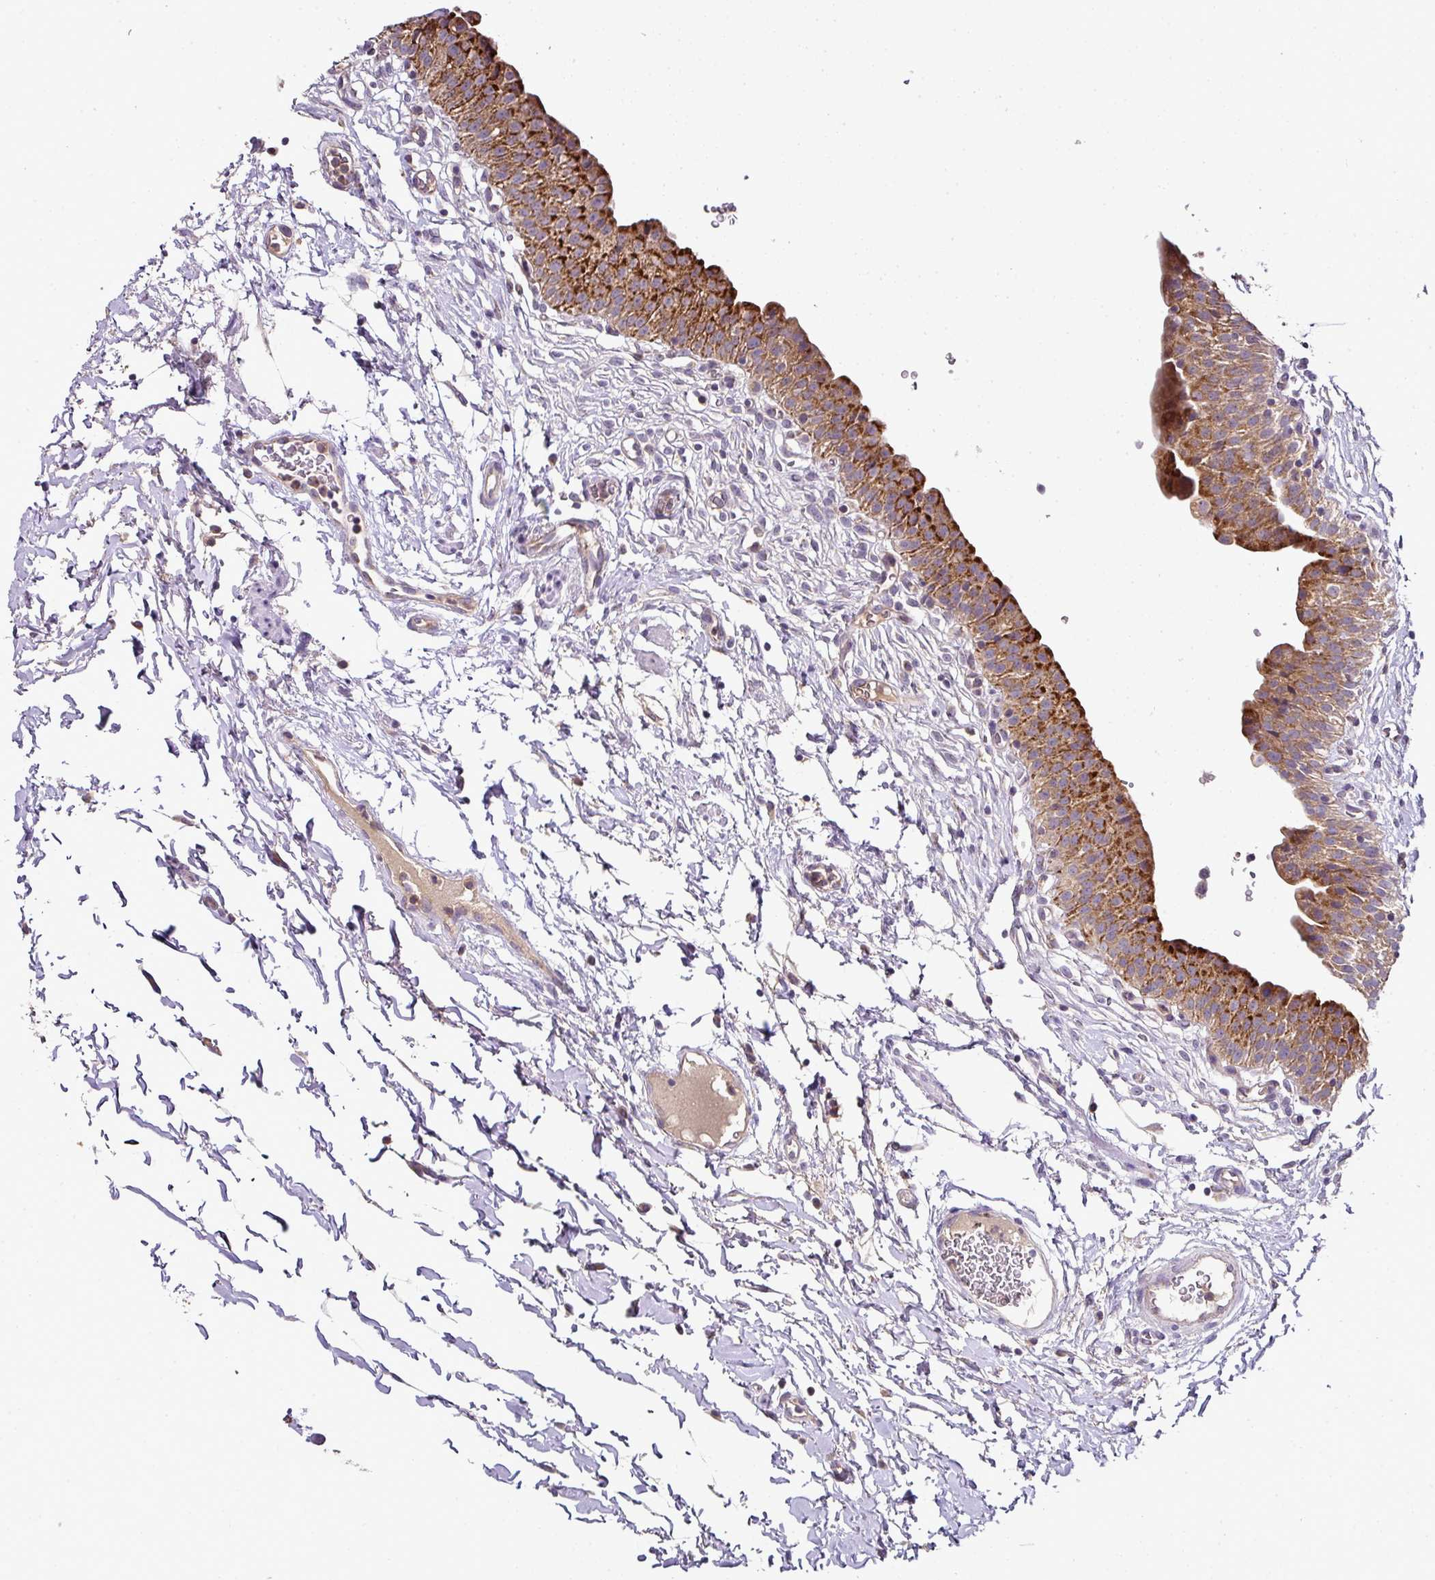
{"staining": {"intensity": "strong", "quantity": "25%-75%", "location": "cytoplasmic/membranous"}, "tissue": "urinary bladder", "cell_type": "Urothelial cells", "image_type": "normal", "snomed": [{"axis": "morphology", "description": "Normal tissue, NOS"}, {"axis": "topography", "description": "Urinary bladder"}, {"axis": "topography", "description": "Peripheral nerve tissue"}], "caption": "A brown stain labels strong cytoplasmic/membranous staining of a protein in urothelial cells of benign urinary bladder.", "gene": "SKIC2", "patient": {"sex": "male", "age": 55}}